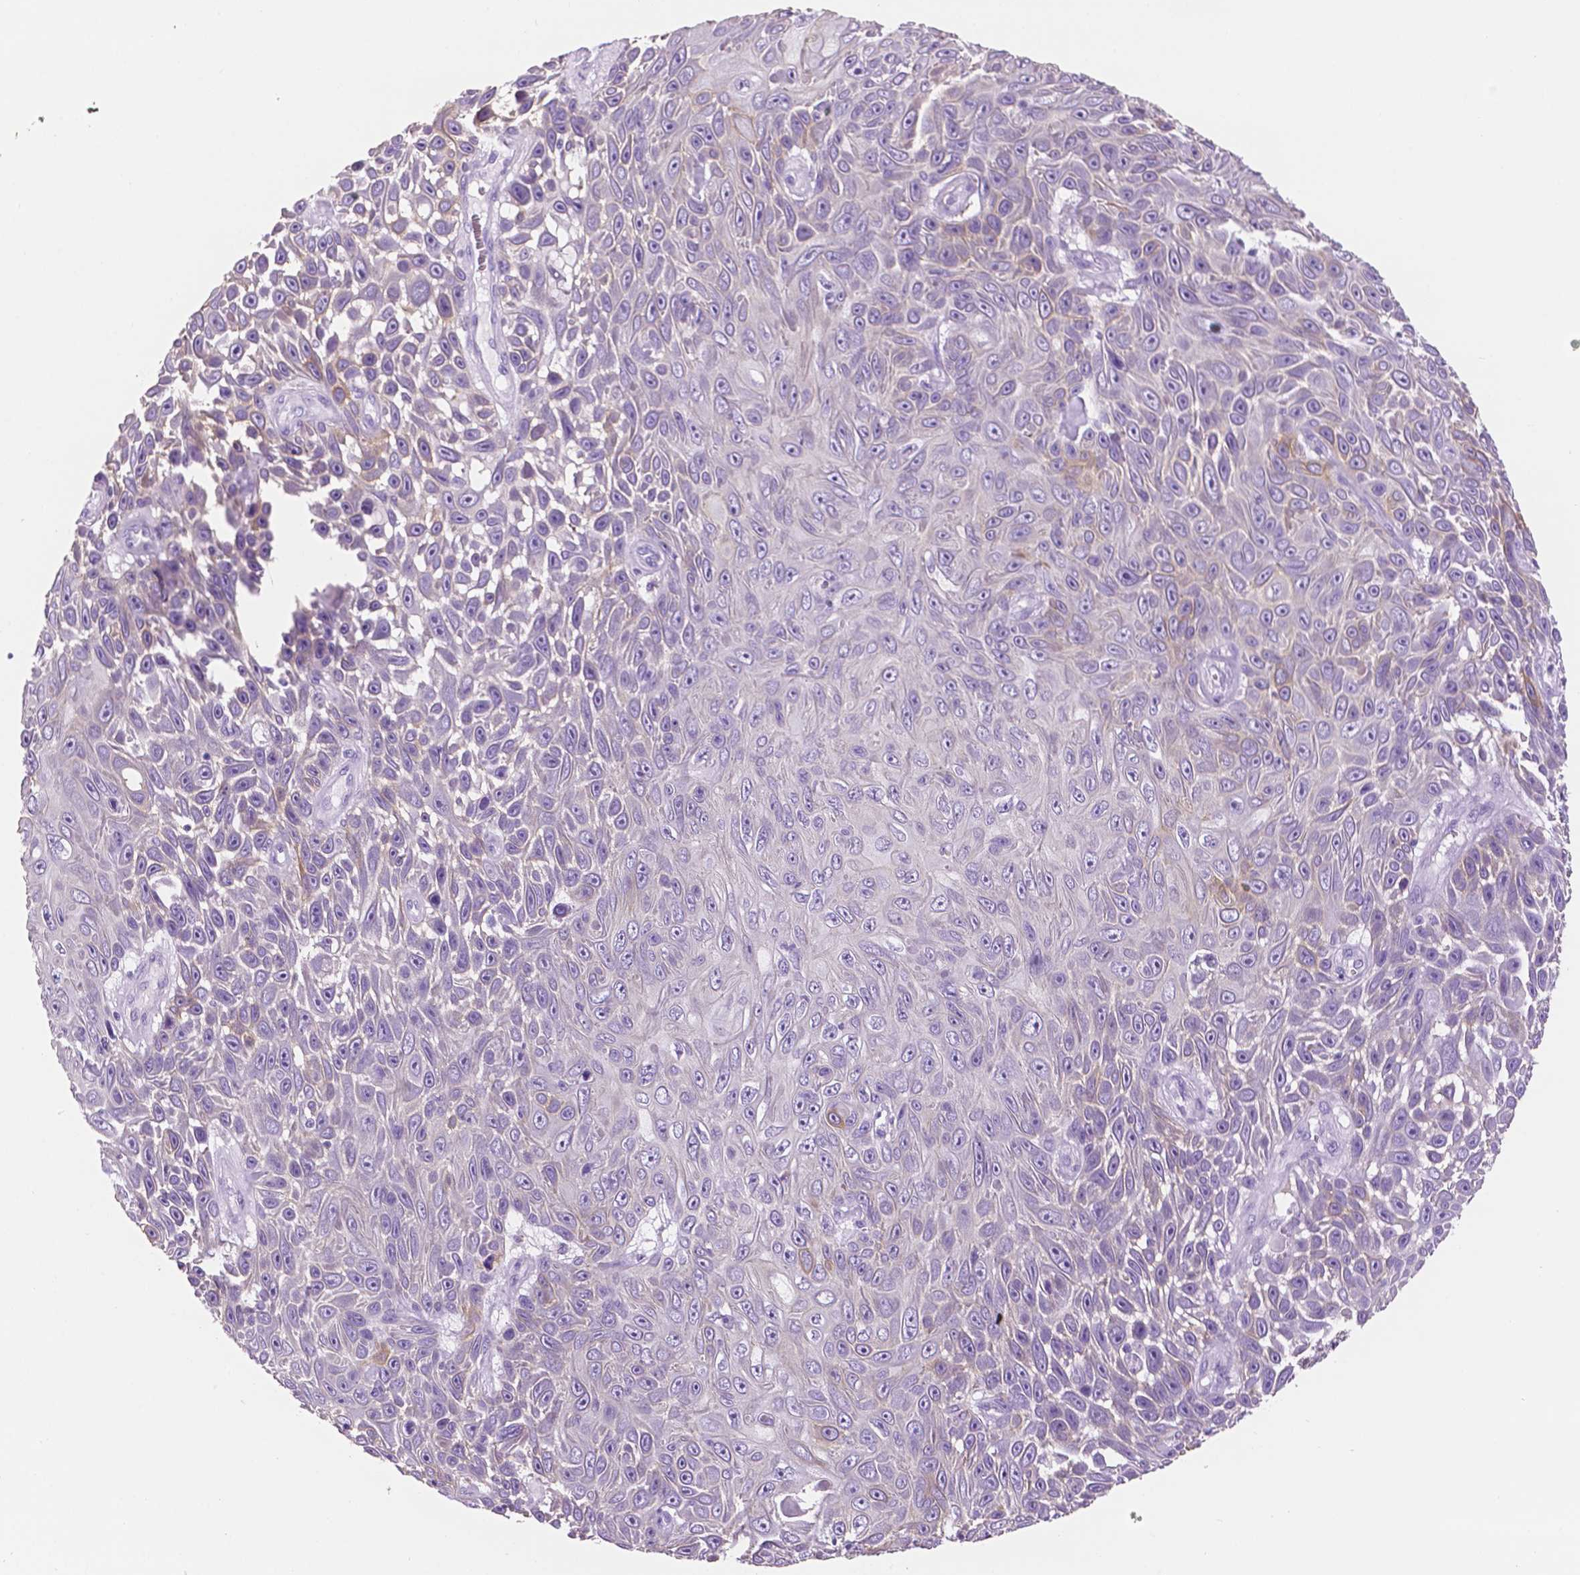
{"staining": {"intensity": "negative", "quantity": "none", "location": "none"}, "tissue": "skin cancer", "cell_type": "Tumor cells", "image_type": "cancer", "snomed": [{"axis": "morphology", "description": "Squamous cell carcinoma, NOS"}, {"axis": "topography", "description": "Skin"}], "caption": "This image is of skin cancer (squamous cell carcinoma) stained with IHC to label a protein in brown with the nuclei are counter-stained blue. There is no staining in tumor cells.", "gene": "PPL", "patient": {"sex": "male", "age": 82}}